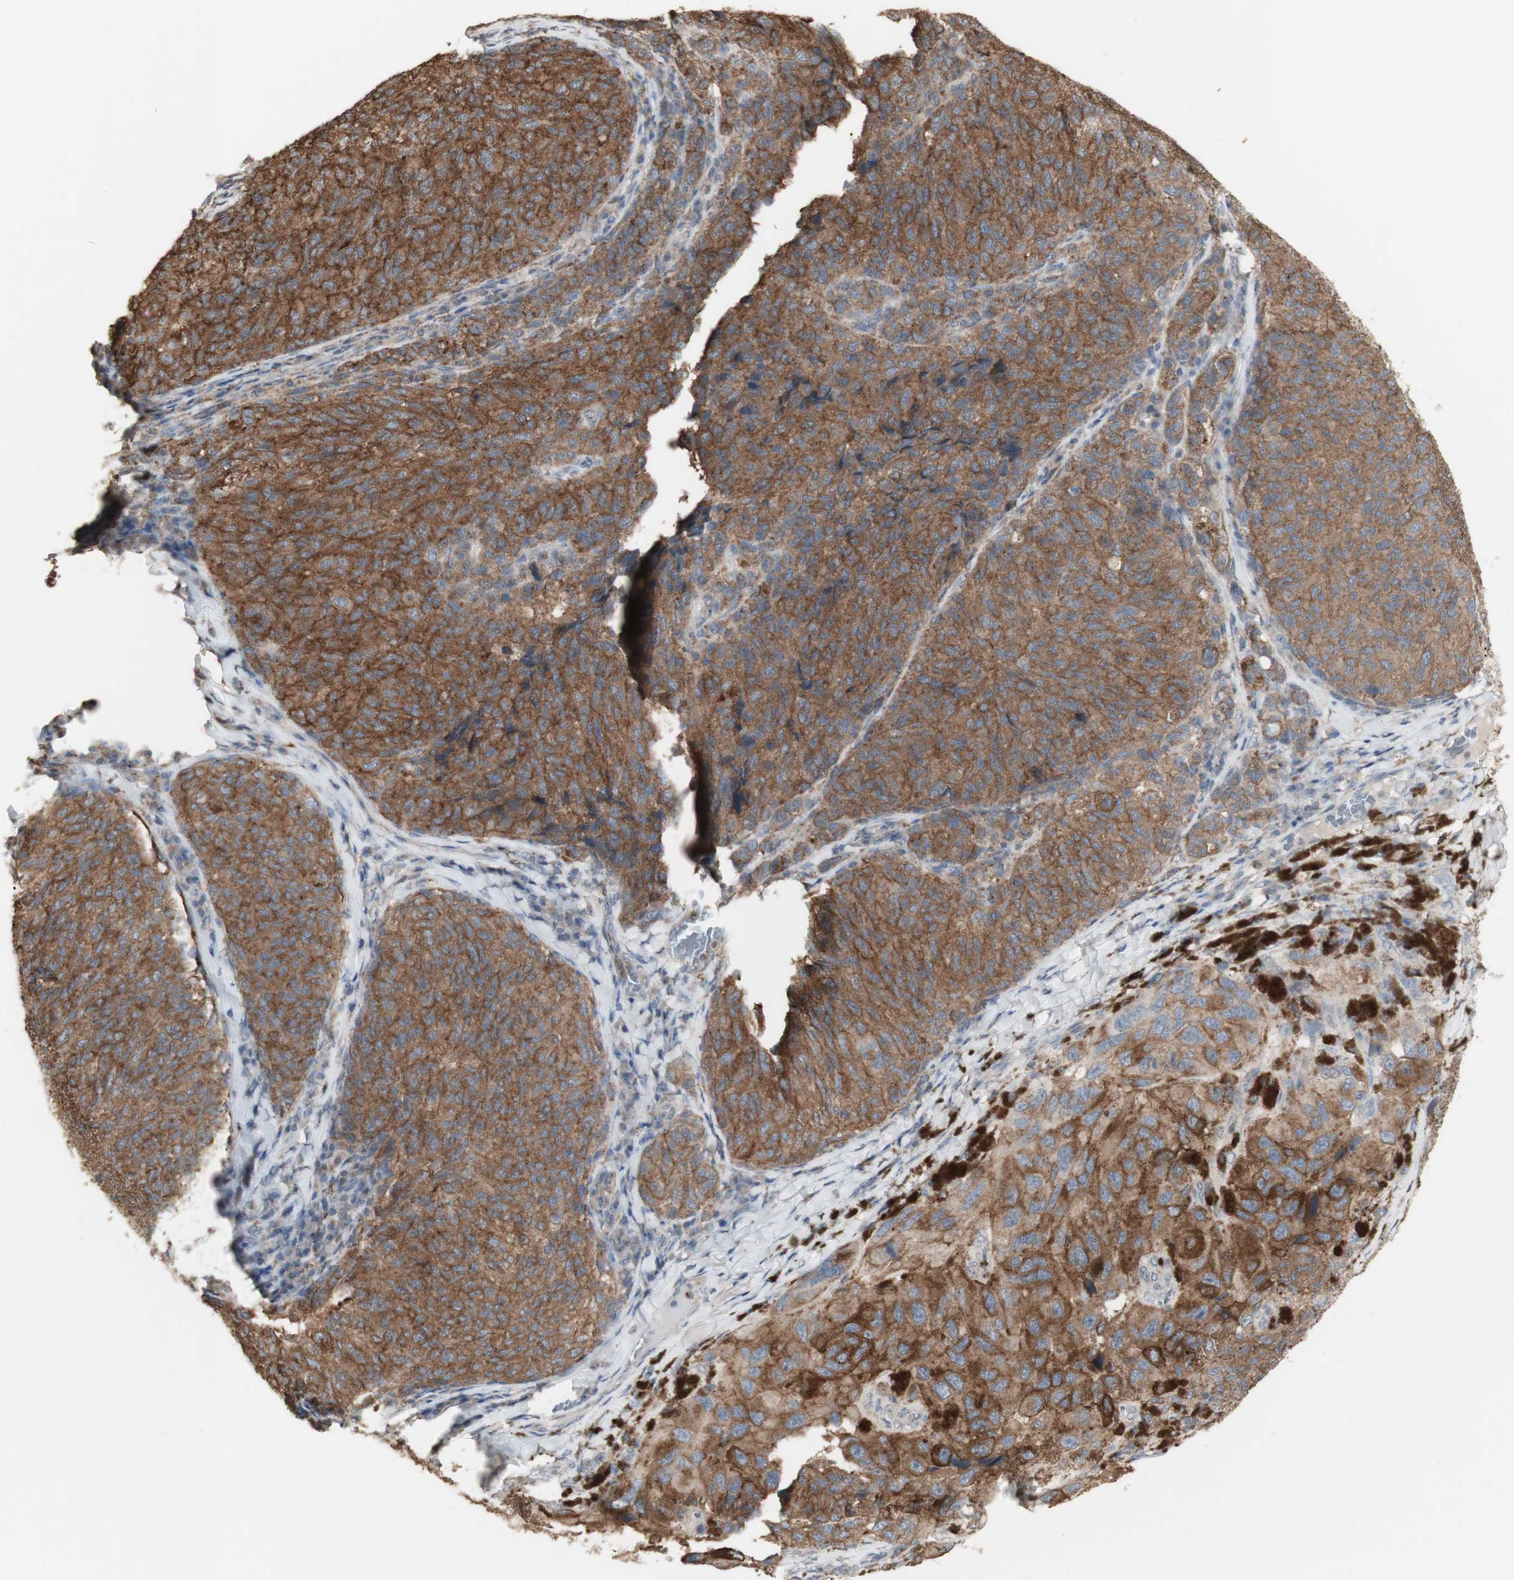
{"staining": {"intensity": "moderate", "quantity": ">75%", "location": "cytoplasmic/membranous"}, "tissue": "melanoma", "cell_type": "Tumor cells", "image_type": "cancer", "snomed": [{"axis": "morphology", "description": "Malignant melanoma, NOS"}, {"axis": "topography", "description": "Skin"}], "caption": "Protein expression analysis of melanoma exhibits moderate cytoplasmic/membranous staining in about >75% of tumor cells. The protein of interest is stained brown, and the nuclei are stained in blue (DAB (3,3'-diaminobenzidine) IHC with brightfield microscopy, high magnification).", "gene": "ATP6V1E1", "patient": {"sex": "female", "age": 73}}